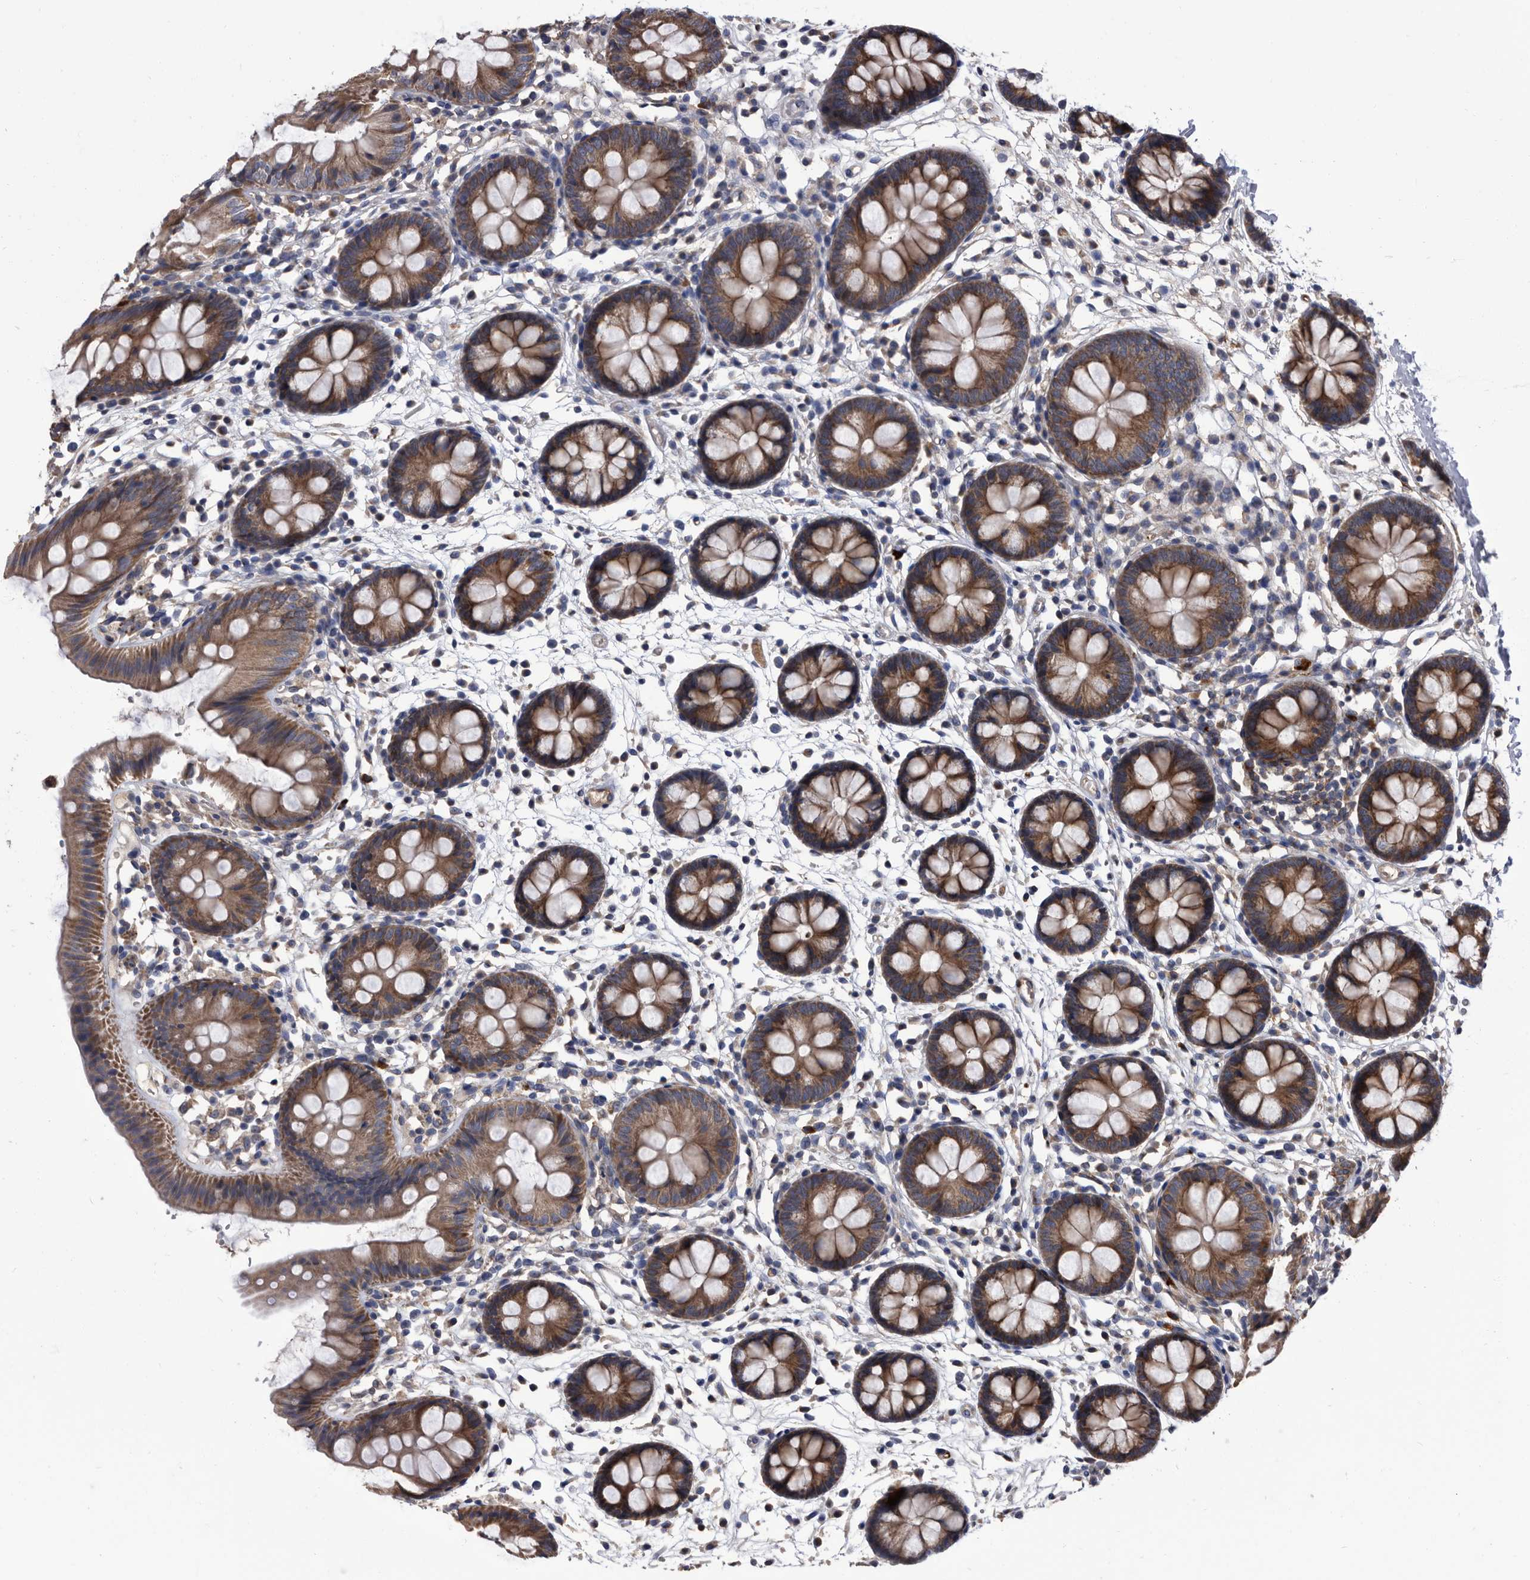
{"staining": {"intensity": "moderate", "quantity": ">75%", "location": "cytoplasmic/membranous"}, "tissue": "colon", "cell_type": "Endothelial cells", "image_type": "normal", "snomed": [{"axis": "morphology", "description": "Normal tissue, NOS"}, {"axis": "topography", "description": "Colon"}], "caption": "Moderate cytoplasmic/membranous protein staining is appreciated in about >75% of endothelial cells in colon.", "gene": "DTNBP1", "patient": {"sex": "male", "age": 56}}